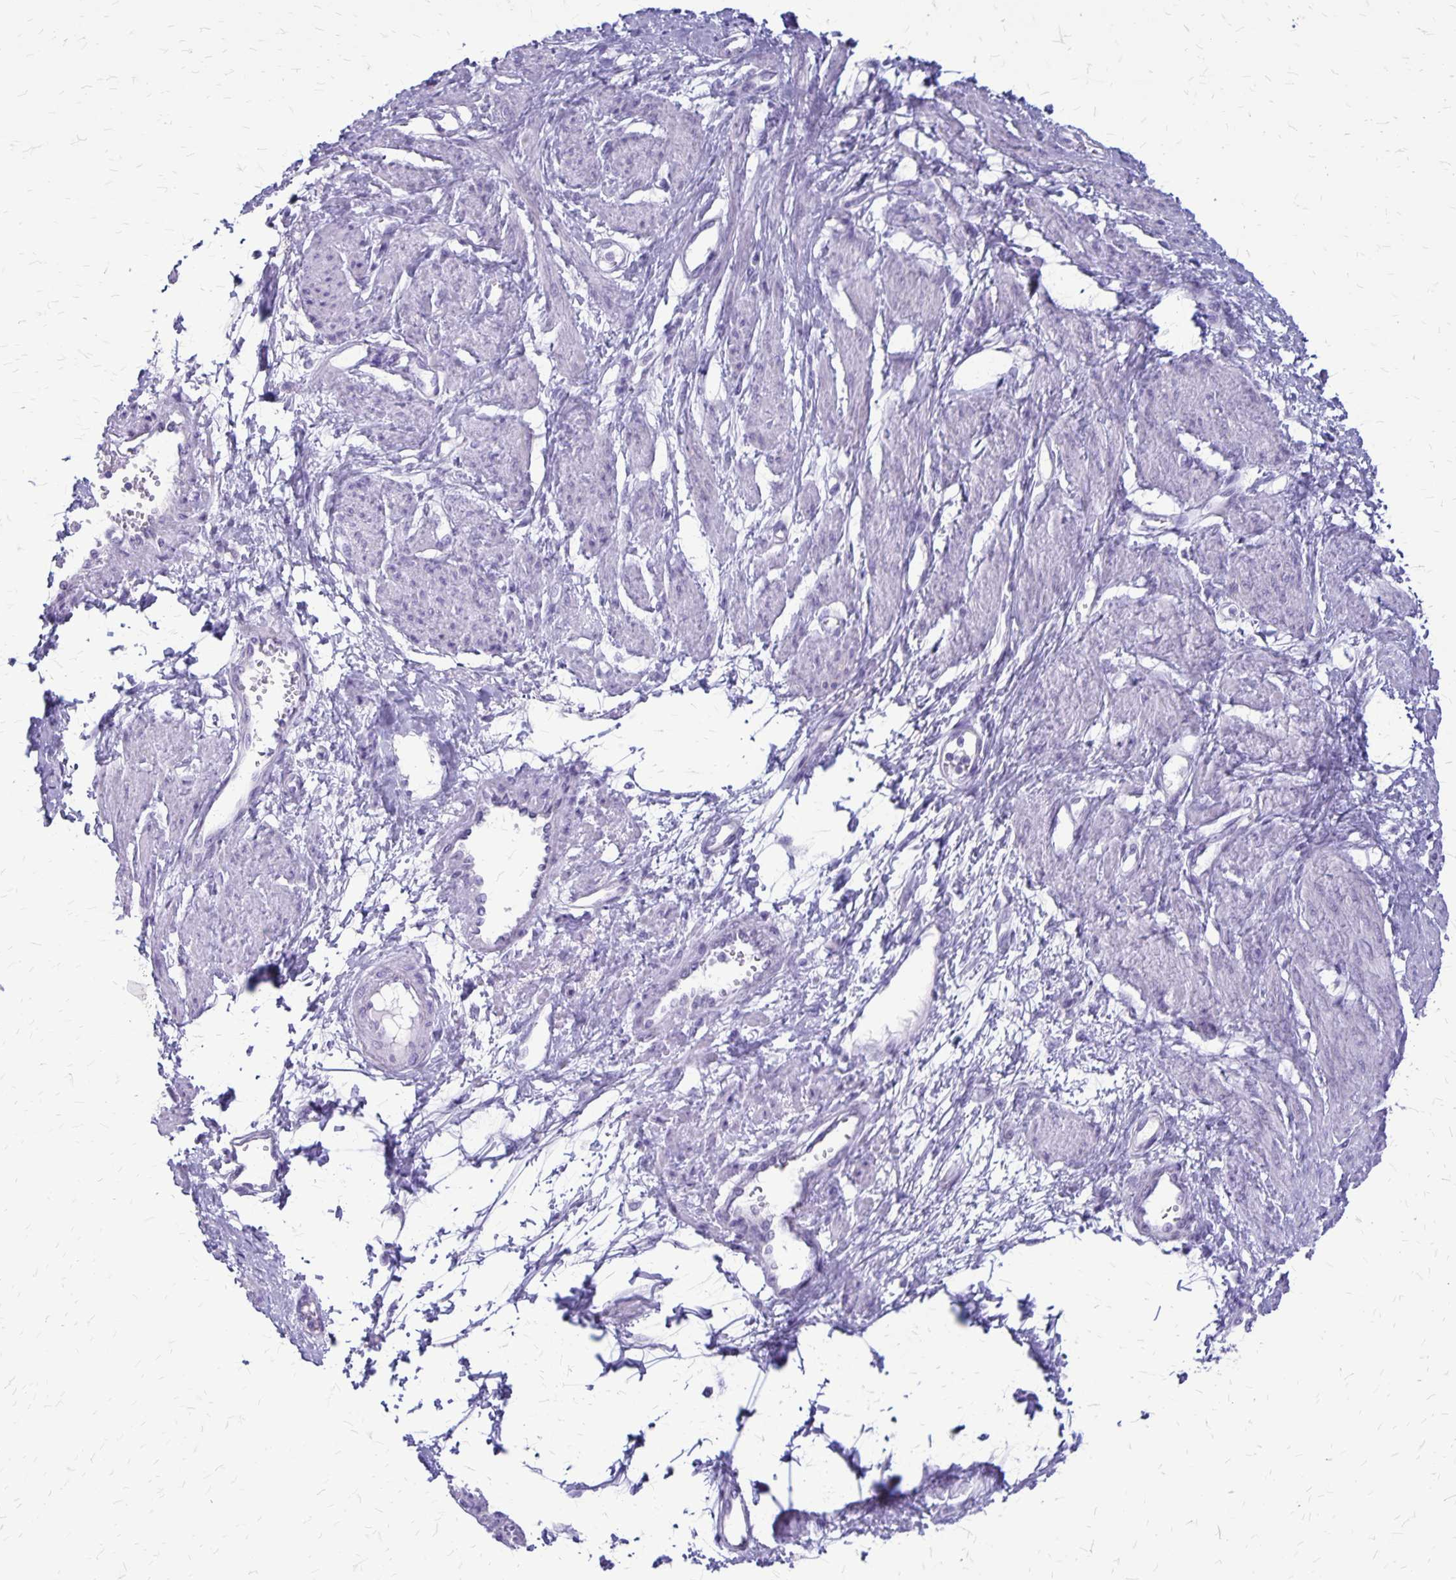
{"staining": {"intensity": "negative", "quantity": "none", "location": "none"}, "tissue": "smooth muscle", "cell_type": "Smooth muscle cells", "image_type": "normal", "snomed": [{"axis": "morphology", "description": "Normal tissue, NOS"}, {"axis": "topography", "description": "Smooth muscle"}, {"axis": "topography", "description": "Uterus"}], "caption": "High magnification brightfield microscopy of unremarkable smooth muscle stained with DAB (3,3'-diaminobenzidine) (brown) and counterstained with hematoxylin (blue): smooth muscle cells show no significant expression.", "gene": "PLXNB3", "patient": {"sex": "female", "age": 39}}